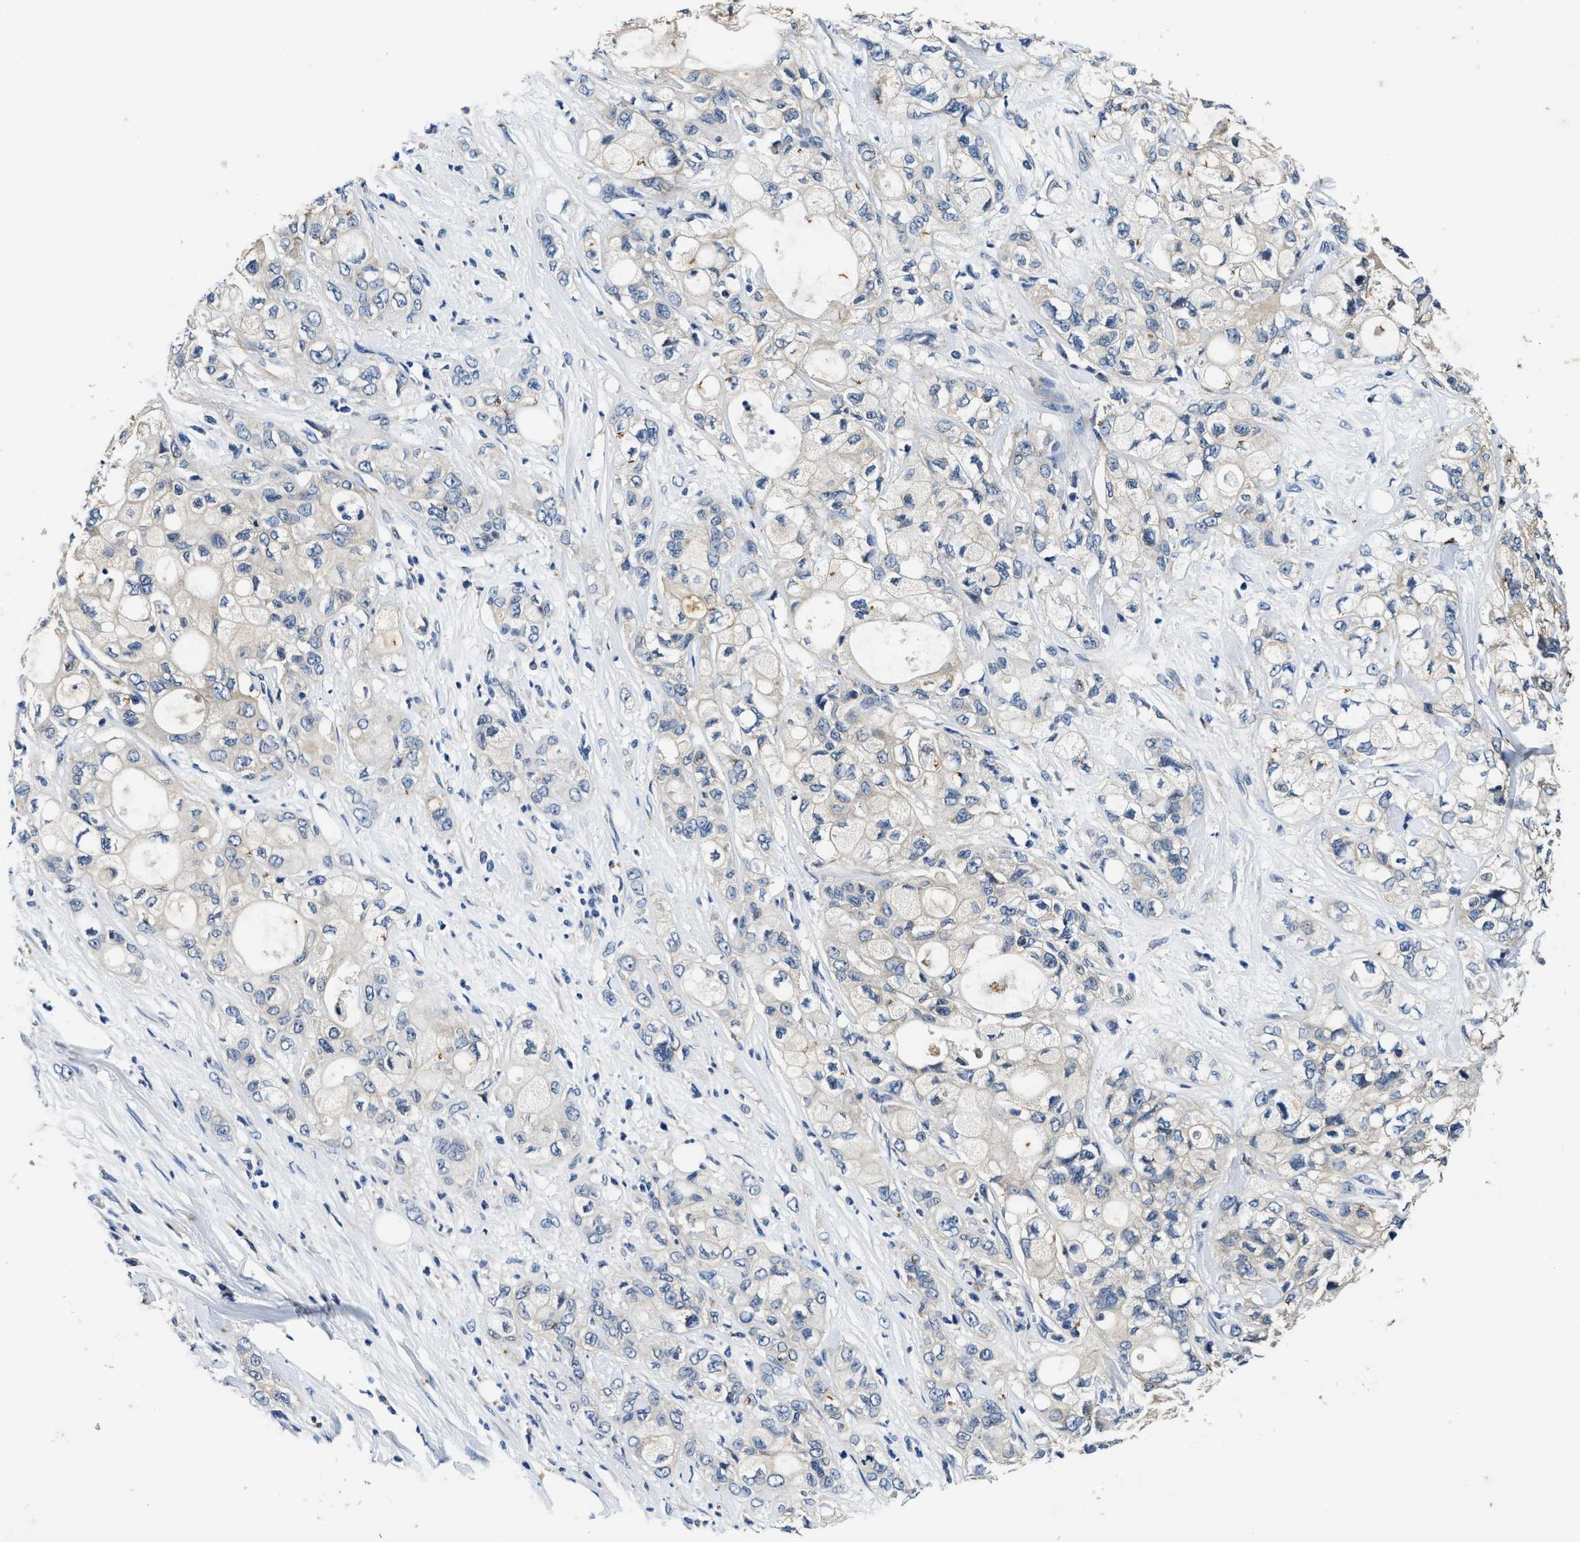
{"staining": {"intensity": "negative", "quantity": "none", "location": "none"}, "tissue": "pancreatic cancer", "cell_type": "Tumor cells", "image_type": "cancer", "snomed": [{"axis": "morphology", "description": "Adenocarcinoma, NOS"}, {"axis": "topography", "description": "Pancreas"}], "caption": "Human pancreatic cancer stained for a protein using immunohistochemistry shows no positivity in tumor cells.", "gene": "PI4KB", "patient": {"sex": "male", "age": 70}}